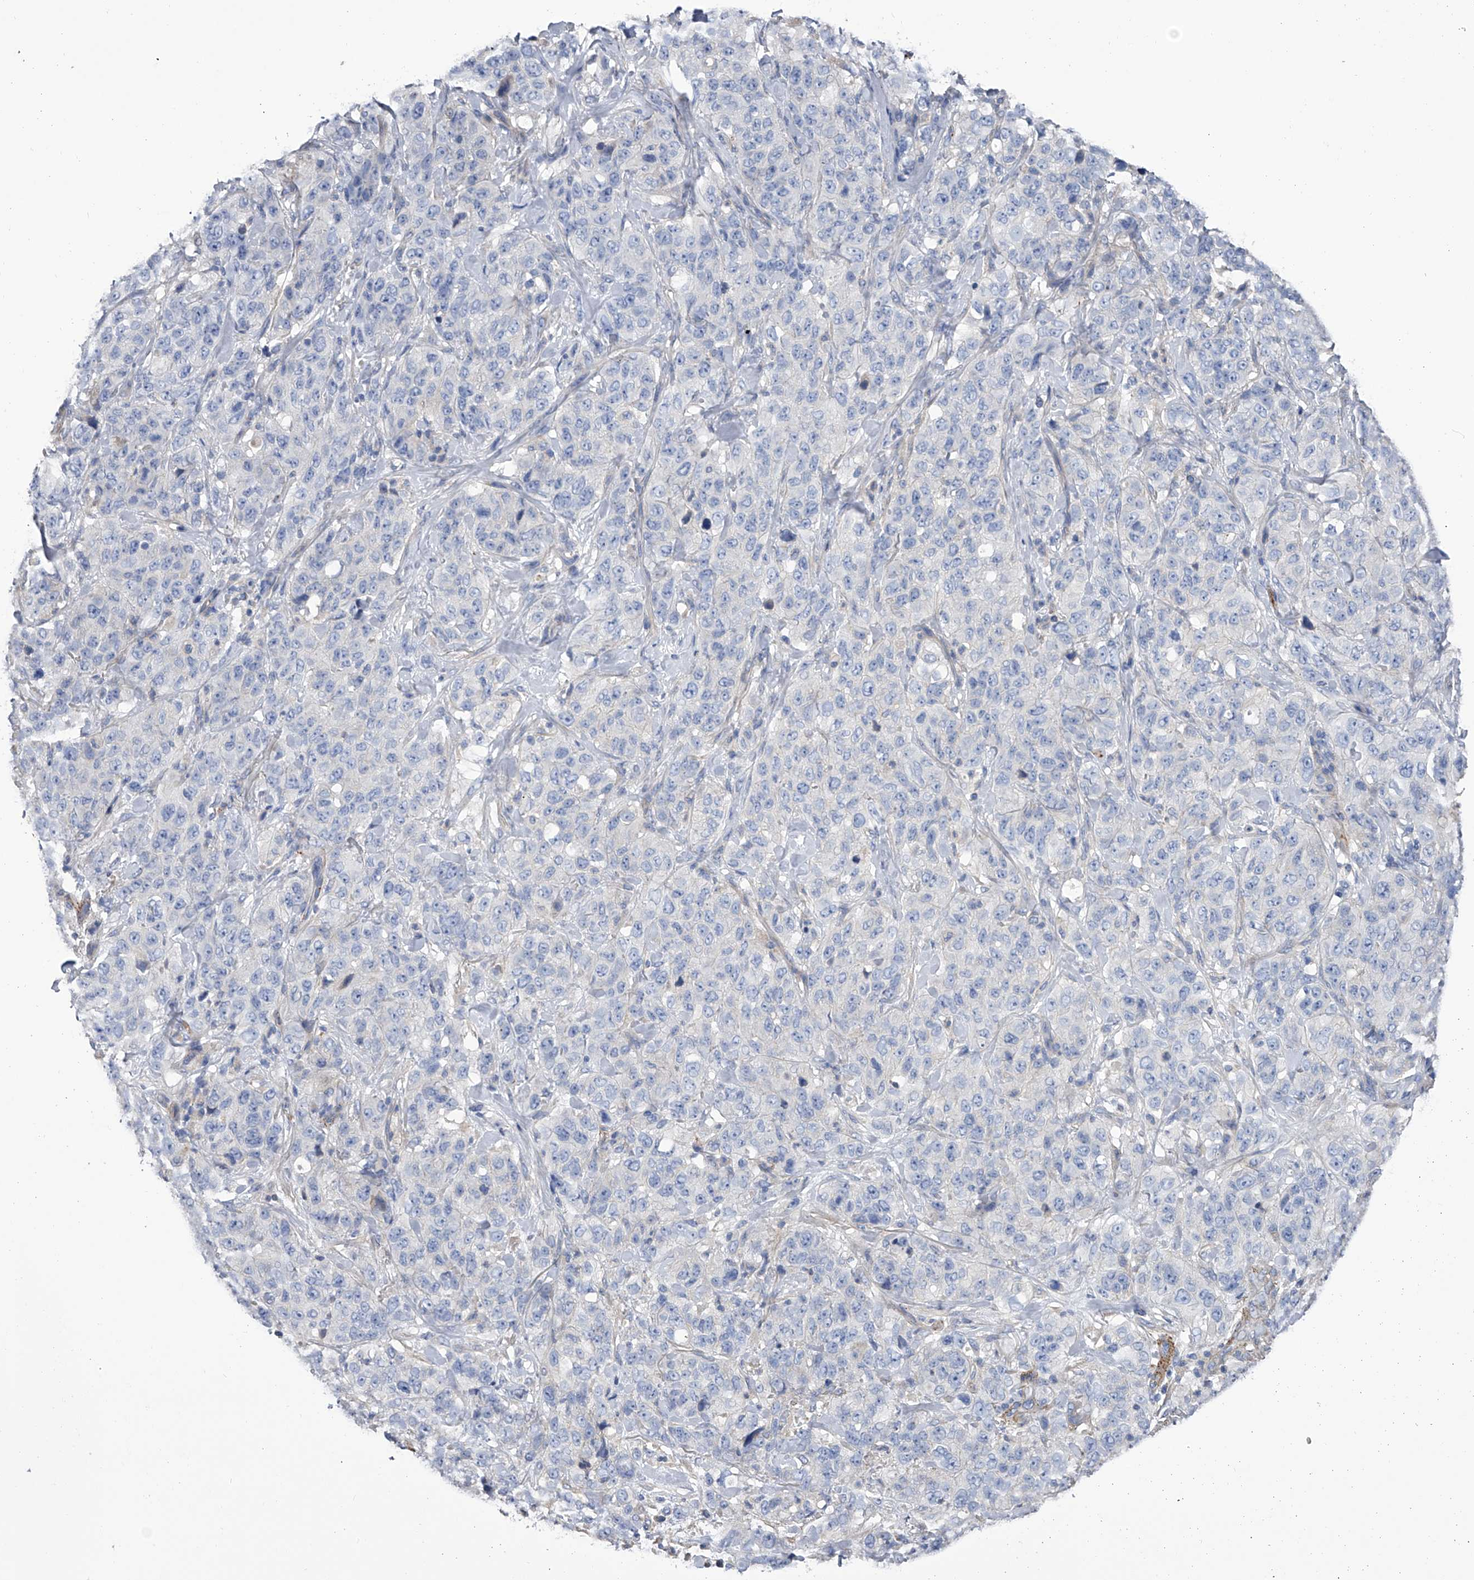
{"staining": {"intensity": "negative", "quantity": "none", "location": "none"}, "tissue": "stomach cancer", "cell_type": "Tumor cells", "image_type": "cancer", "snomed": [{"axis": "morphology", "description": "Adenocarcinoma, NOS"}, {"axis": "topography", "description": "Stomach"}], "caption": "The immunohistochemistry micrograph has no significant positivity in tumor cells of stomach adenocarcinoma tissue. (DAB IHC with hematoxylin counter stain).", "gene": "RWDD2A", "patient": {"sex": "male", "age": 48}}